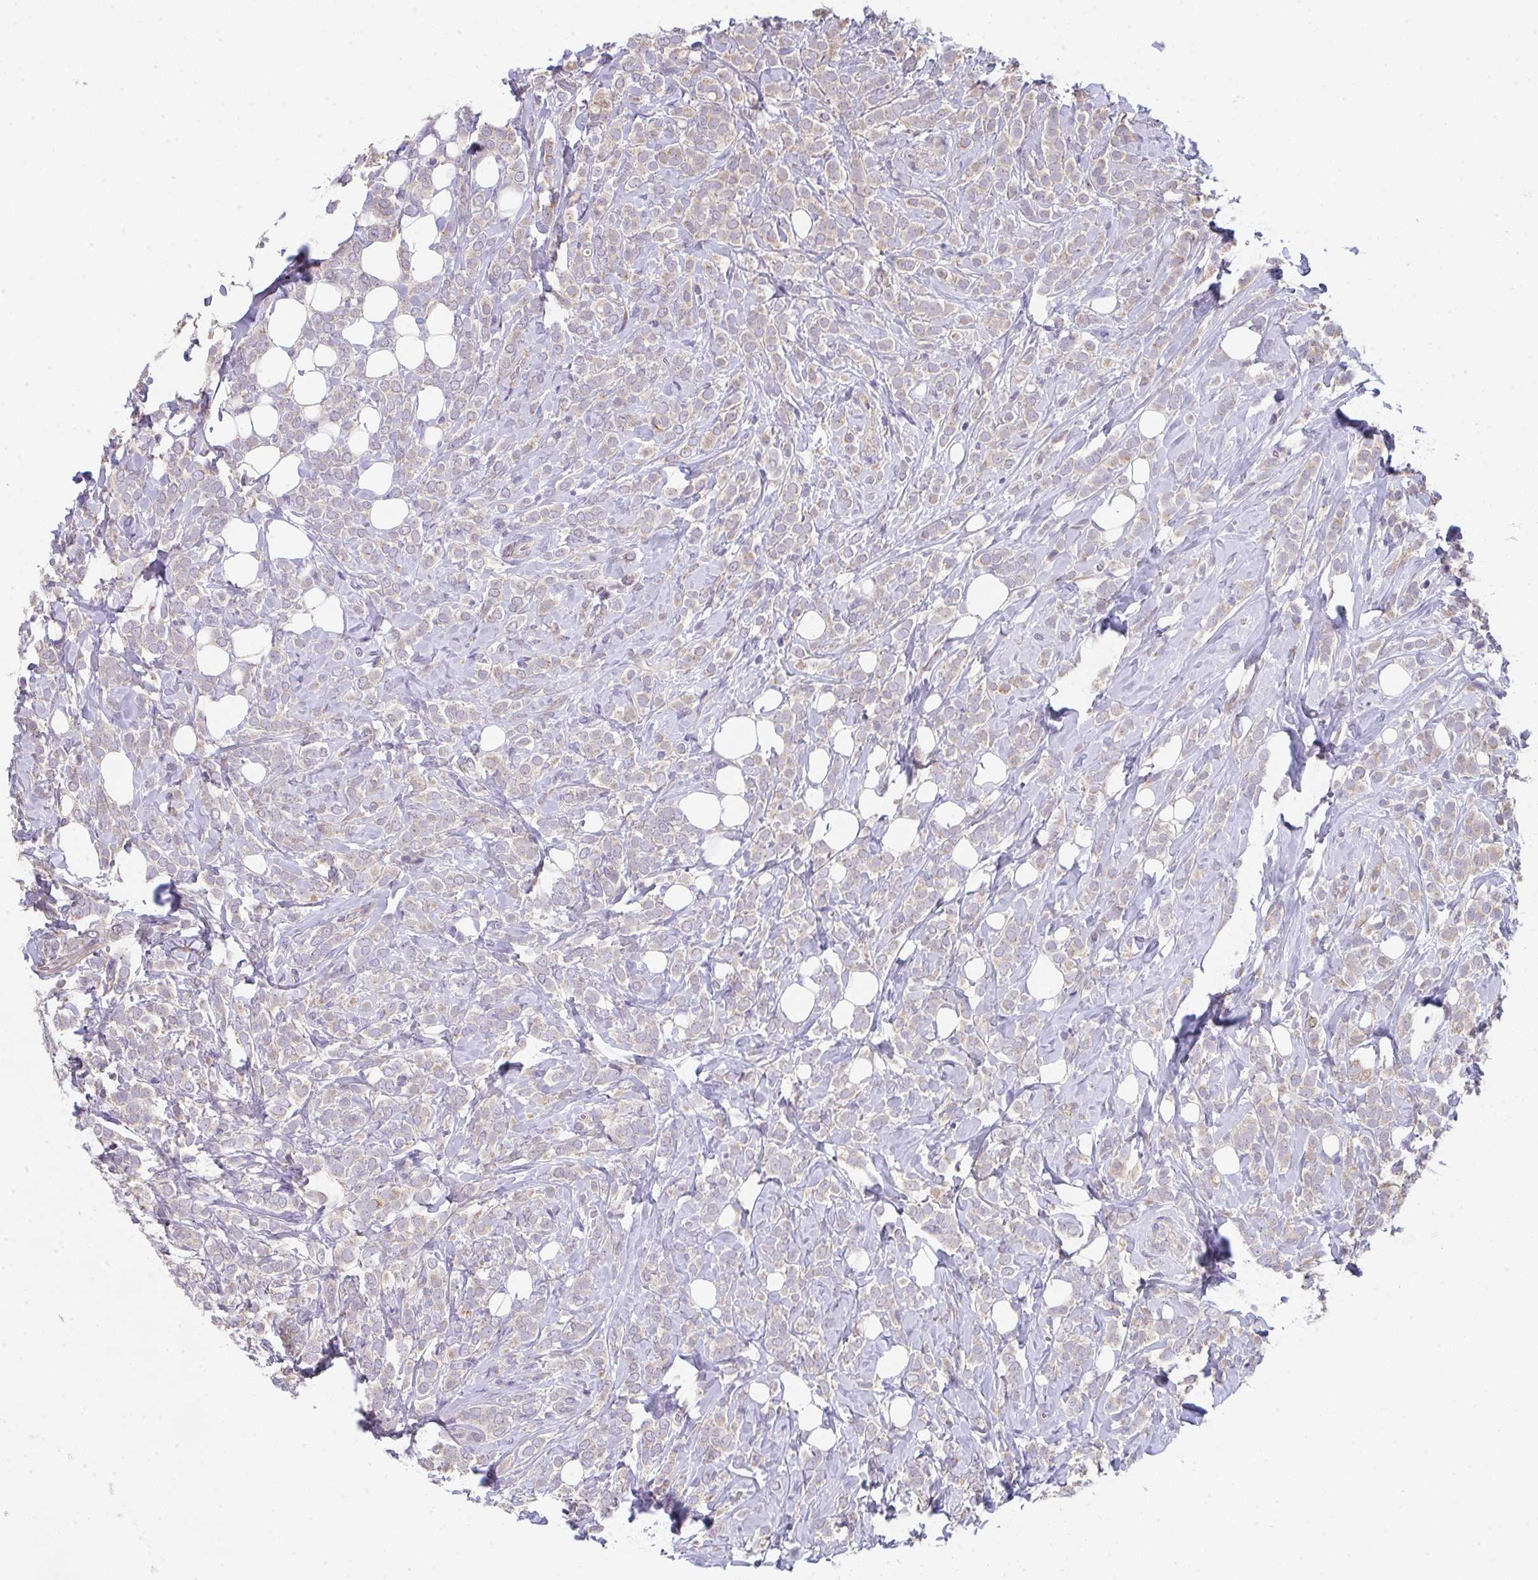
{"staining": {"intensity": "weak", "quantity": "<25%", "location": "cytoplasmic/membranous"}, "tissue": "breast cancer", "cell_type": "Tumor cells", "image_type": "cancer", "snomed": [{"axis": "morphology", "description": "Lobular carcinoma"}, {"axis": "topography", "description": "Breast"}], "caption": "The micrograph exhibits no significant staining in tumor cells of breast lobular carcinoma. Nuclei are stained in blue.", "gene": "TSPAN31", "patient": {"sex": "female", "age": 49}}